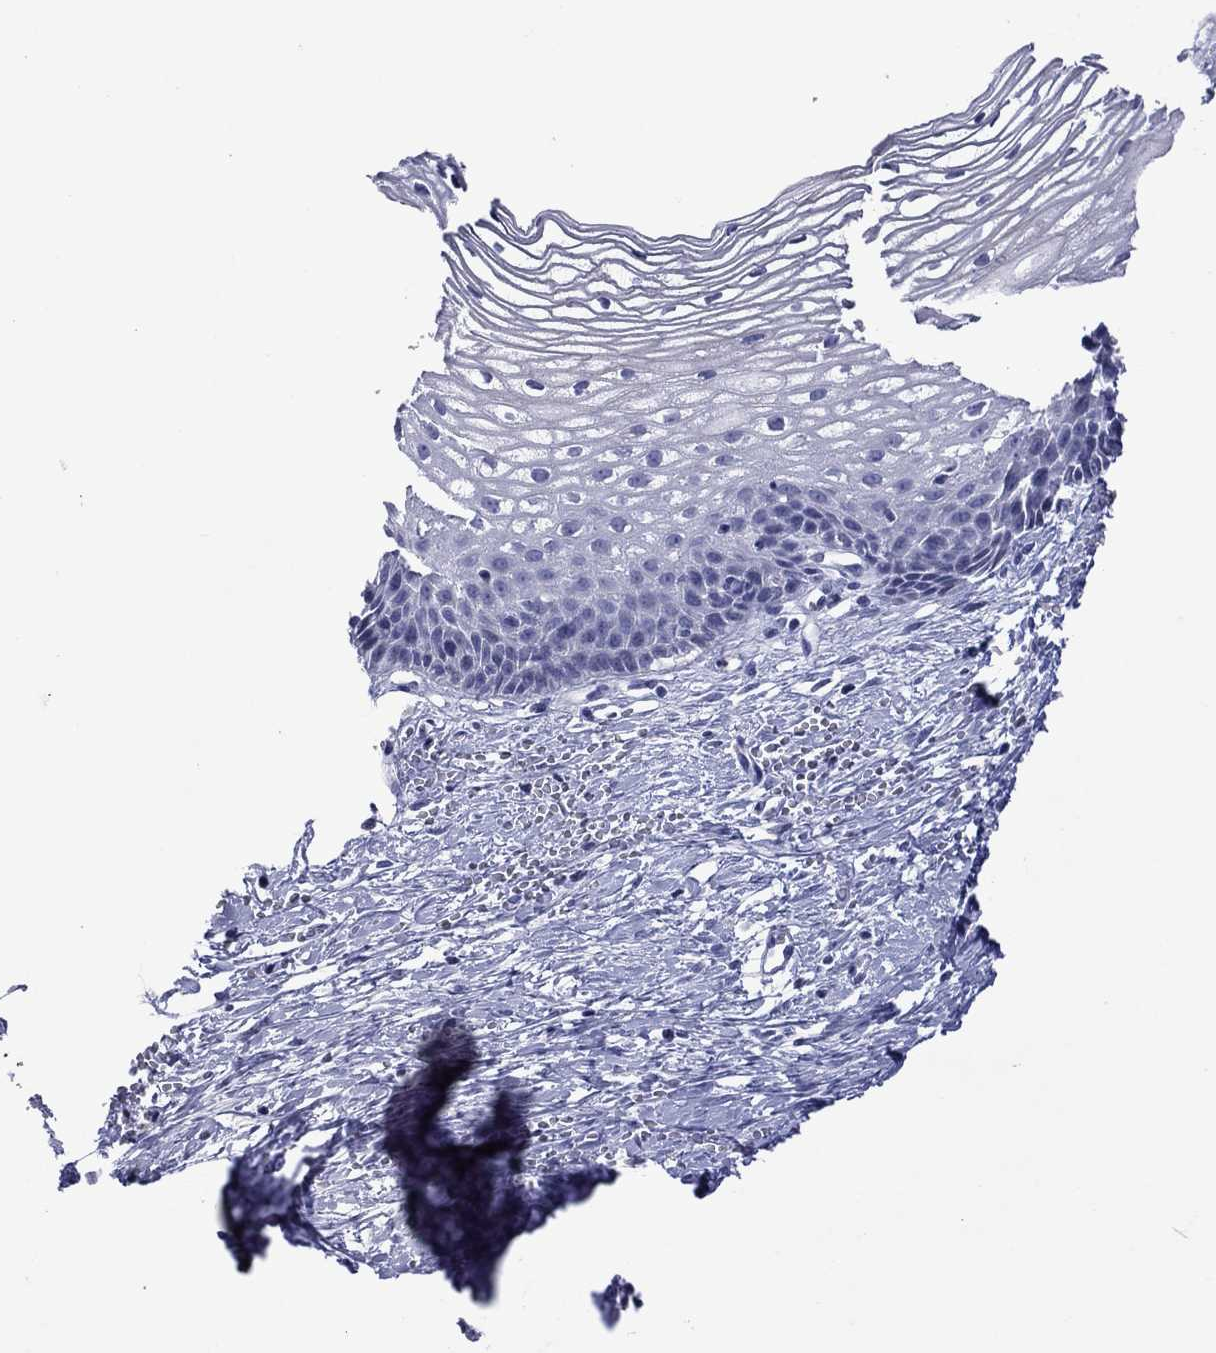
{"staining": {"intensity": "negative", "quantity": "none", "location": "none"}, "tissue": "cervix", "cell_type": "Squamous epithelial cells", "image_type": "normal", "snomed": [{"axis": "morphology", "description": "Normal tissue, NOS"}, {"axis": "topography", "description": "Cervix"}], "caption": "This image is of normal cervix stained with immunohistochemistry (IHC) to label a protein in brown with the nuclei are counter-stained blue. There is no staining in squamous epithelial cells.", "gene": "PIWIL1", "patient": {"sex": "female", "age": 40}}